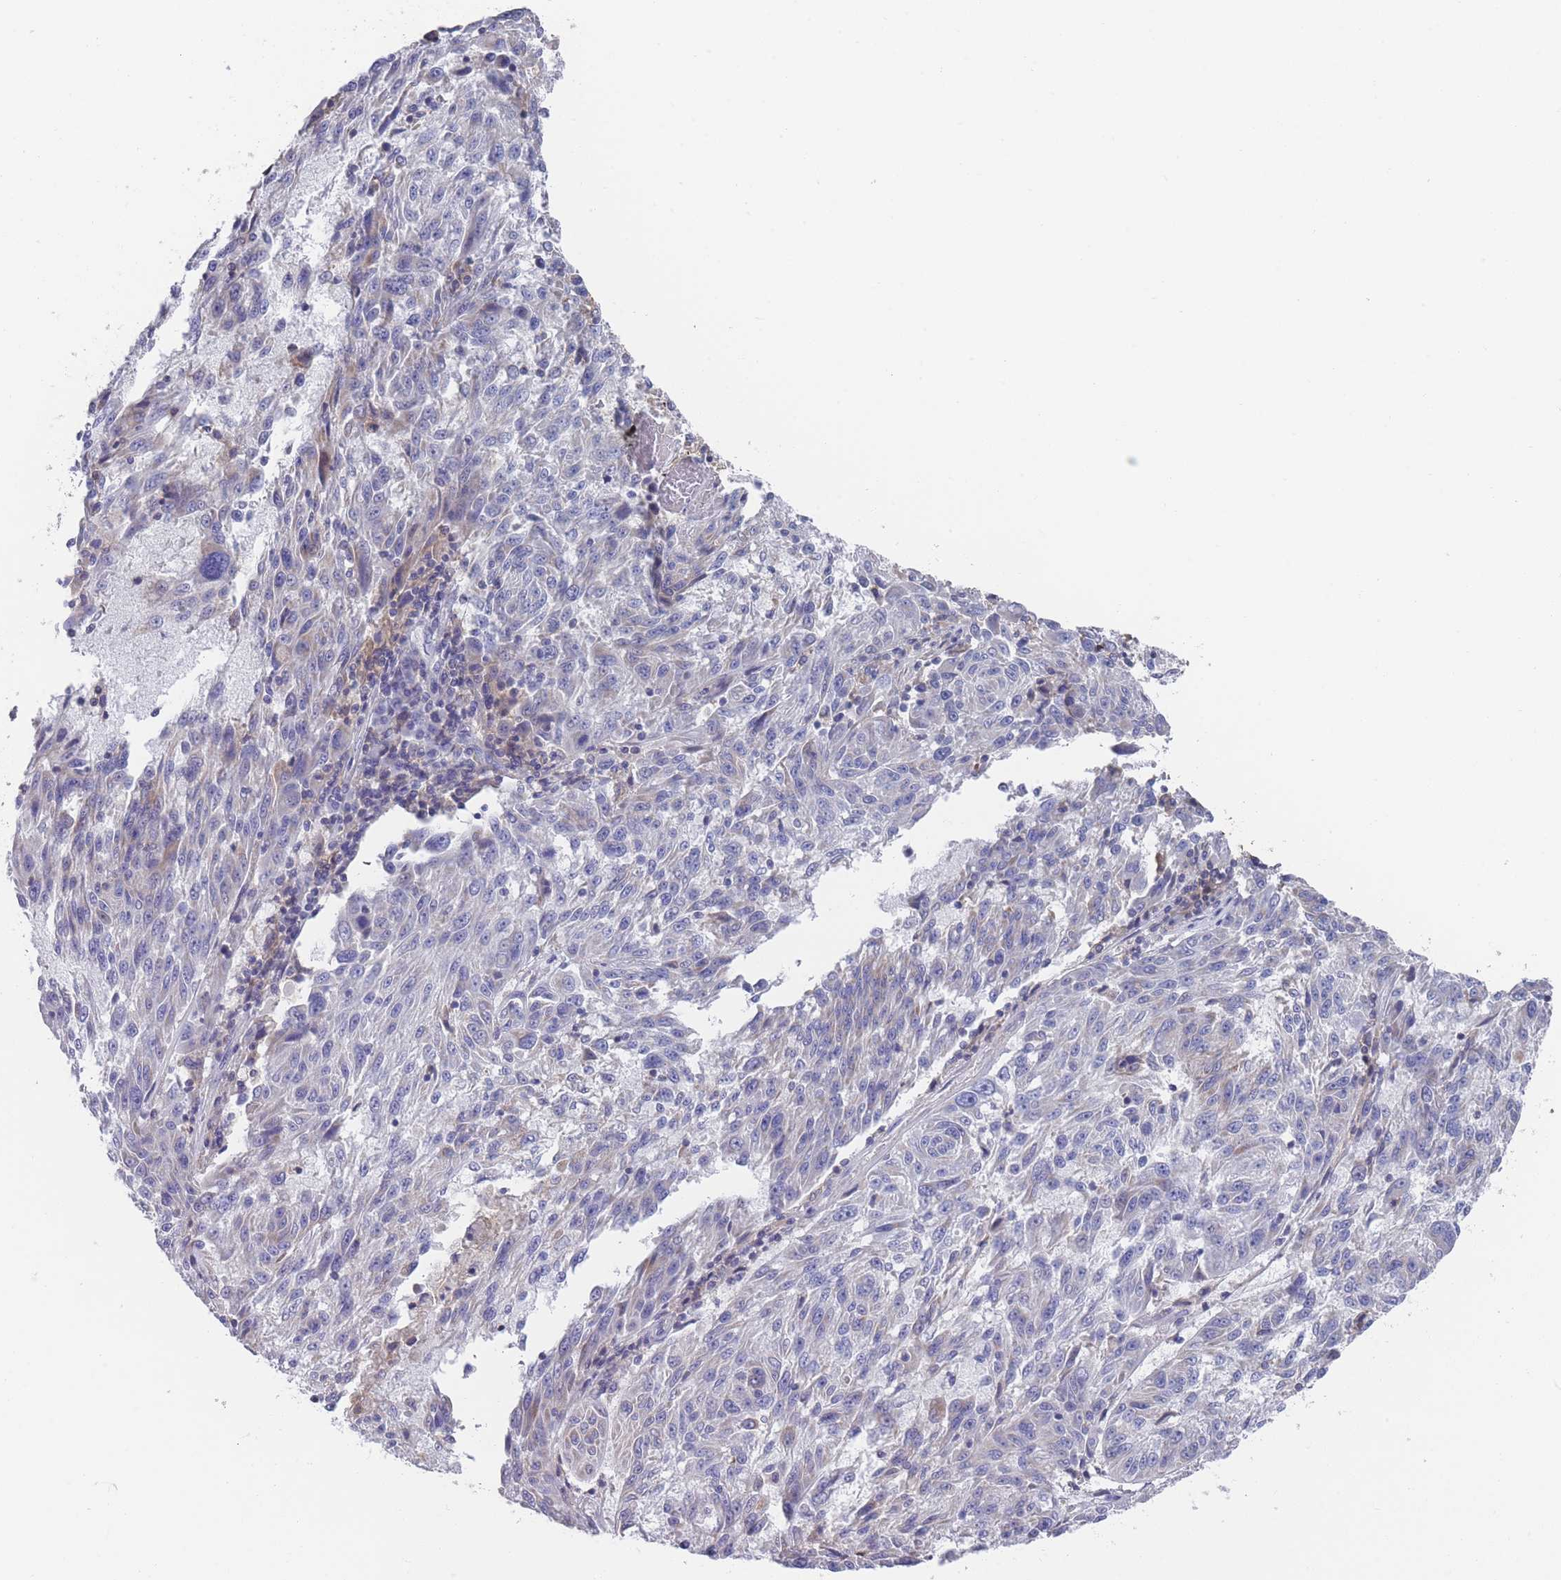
{"staining": {"intensity": "negative", "quantity": "none", "location": "none"}, "tissue": "melanoma", "cell_type": "Tumor cells", "image_type": "cancer", "snomed": [{"axis": "morphology", "description": "Malignant melanoma, NOS"}, {"axis": "topography", "description": "Skin"}], "caption": "This is a image of immunohistochemistry (IHC) staining of malignant melanoma, which shows no staining in tumor cells.", "gene": "SCCPDH", "patient": {"sex": "male", "age": 53}}